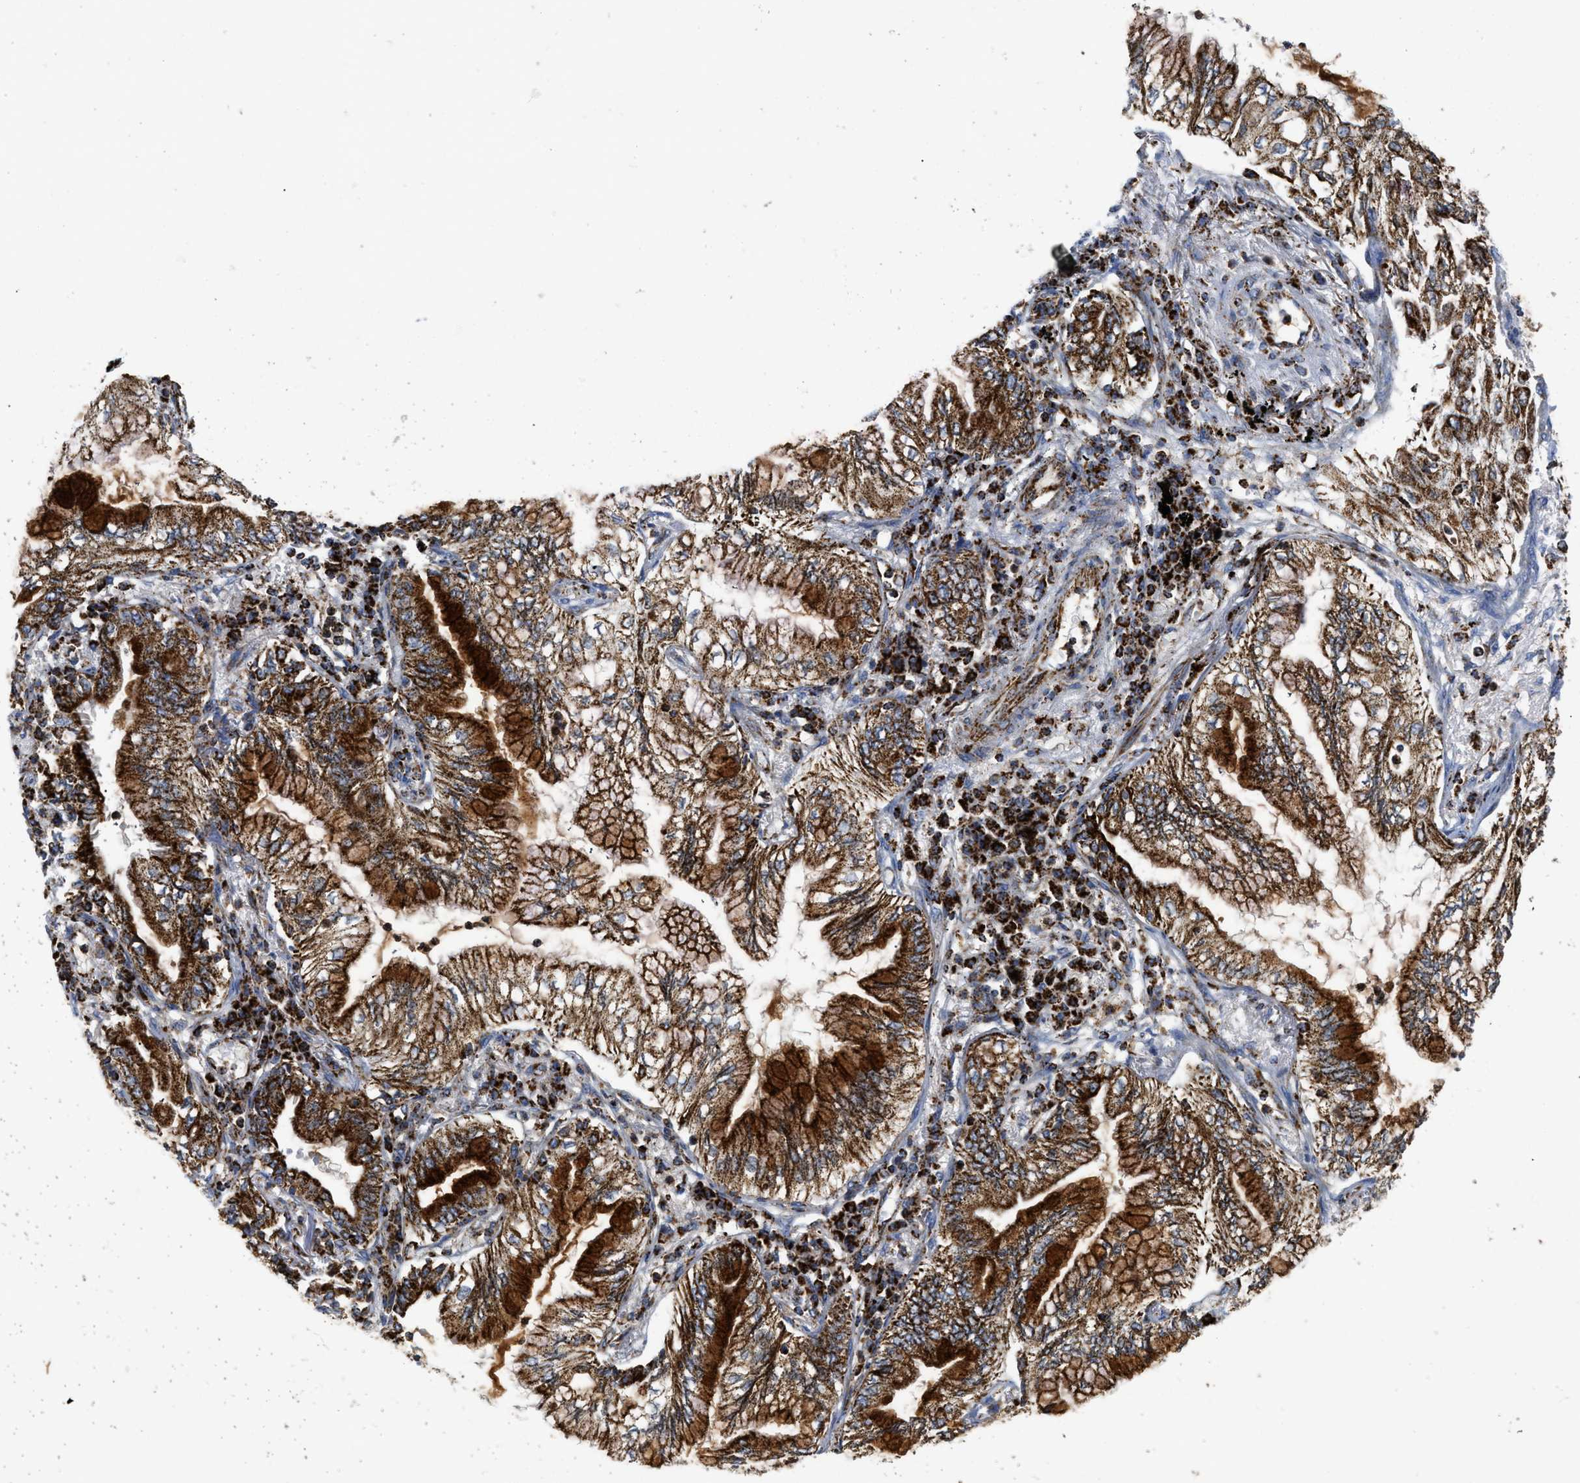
{"staining": {"intensity": "strong", "quantity": ">75%", "location": "cytoplasmic/membranous"}, "tissue": "lung cancer", "cell_type": "Tumor cells", "image_type": "cancer", "snomed": [{"axis": "morphology", "description": "Normal tissue, NOS"}, {"axis": "morphology", "description": "Adenocarcinoma, NOS"}, {"axis": "topography", "description": "Bronchus"}, {"axis": "topography", "description": "Lung"}], "caption": "Strong cytoplasmic/membranous positivity for a protein is seen in about >75% of tumor cells of lung cancer (adenocarcinoma) using IHC.", "gene": "SQOR", "patient": {"sex": "female", "age": 70}}